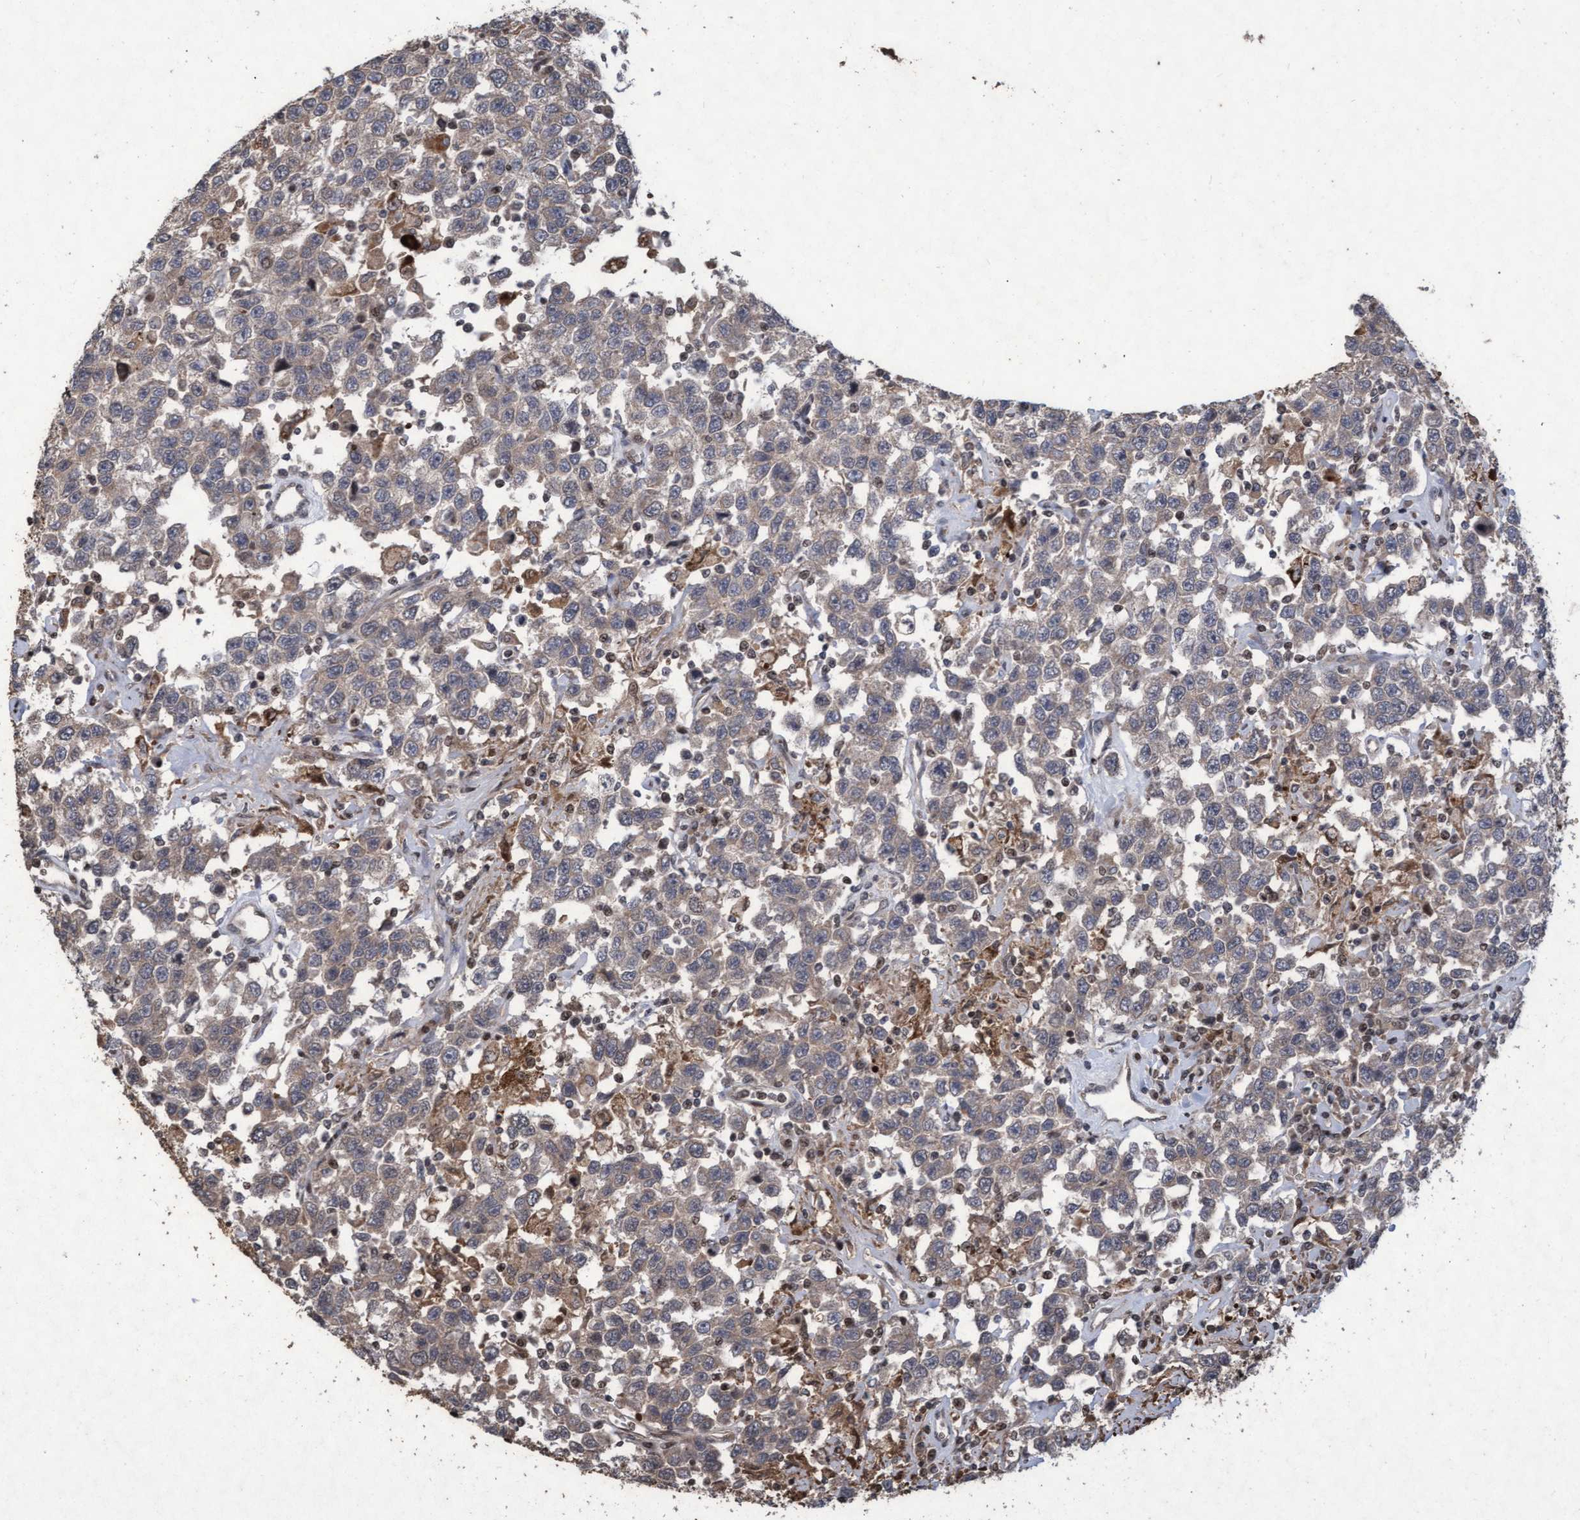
{"staining": {"intensity": "weak", "quantity": ">75%", "location": "cytoplasmic/membranous"}, "tissue": "testis cancer", "cell_type": "Tumor cells", "image_type": "cancer", "snomed": [{"axis": "morphology", "description": "Seminoma, NOS"}, {"axis": "topography", "description": "Testis"}], "caption": "Immunohistochemical staining of human seminoma (testis) demonstrates low levels of weak cytoplasmic/membranous protein staining in approximately >75% of tumor cells. (Brightfield microscopy of DAB IHC at high magnification).", "gene": "KCNC2", "patient": {"sex": "male", "age": 41}}